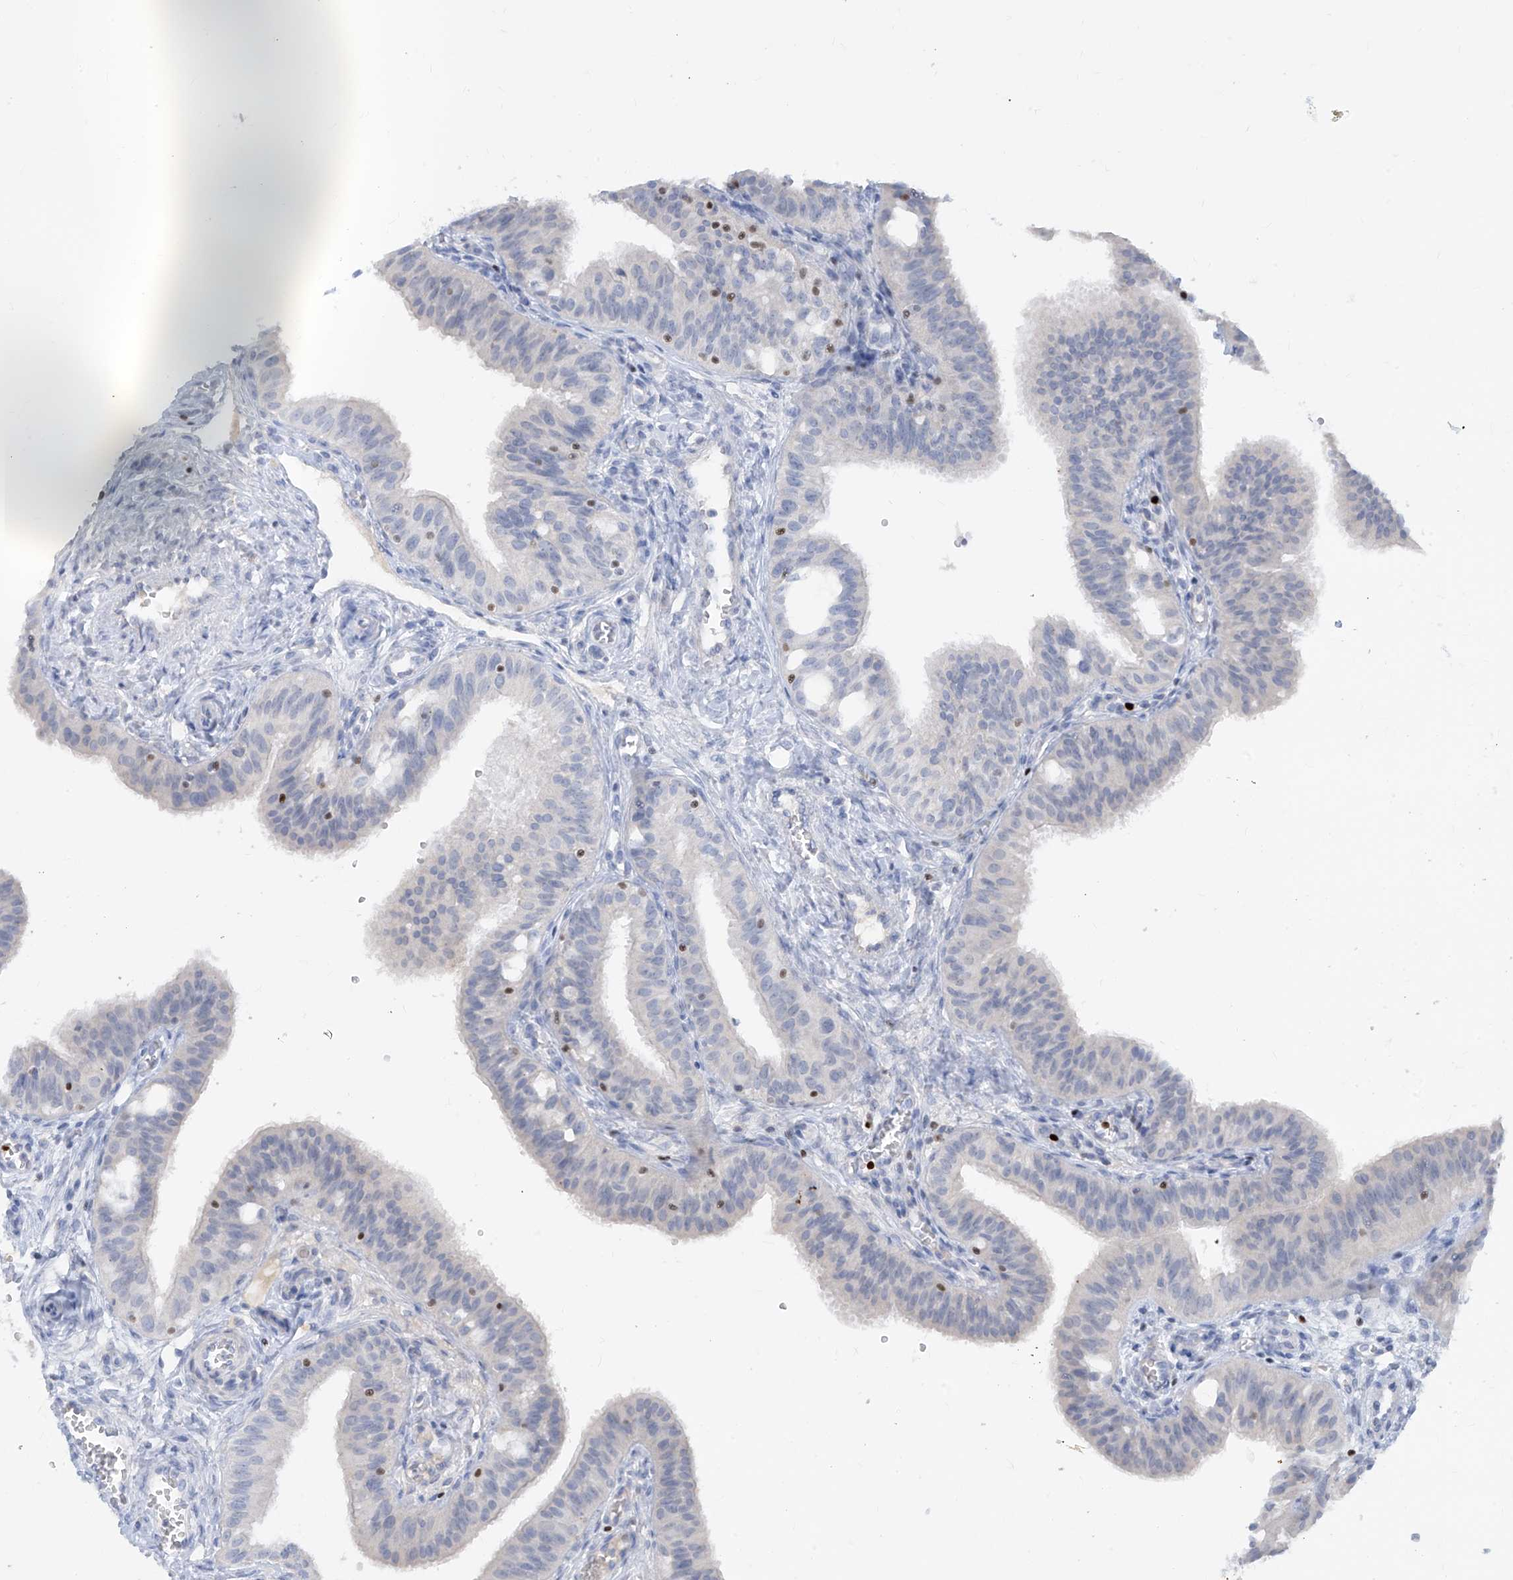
{"staining": {"intensity": "negative", "quantity": "none", "location": "none"}, "tissue": "fallopian tube", "cell_type": "Glandular cells", "image_type": "normal", "snomed": [{"axis": "morphology", "description": "Normal tissue, NOS"}, {"axis": "topography", "description": "Fallopian tube"}, {"axis": "topography", "description": "Ovary"}], "caption": "The photomicrograph shows no significant positivity in glandular cells of fallopian tube.", "gene": "TBX21", "patient": {"sex": "female", "age": 42}}